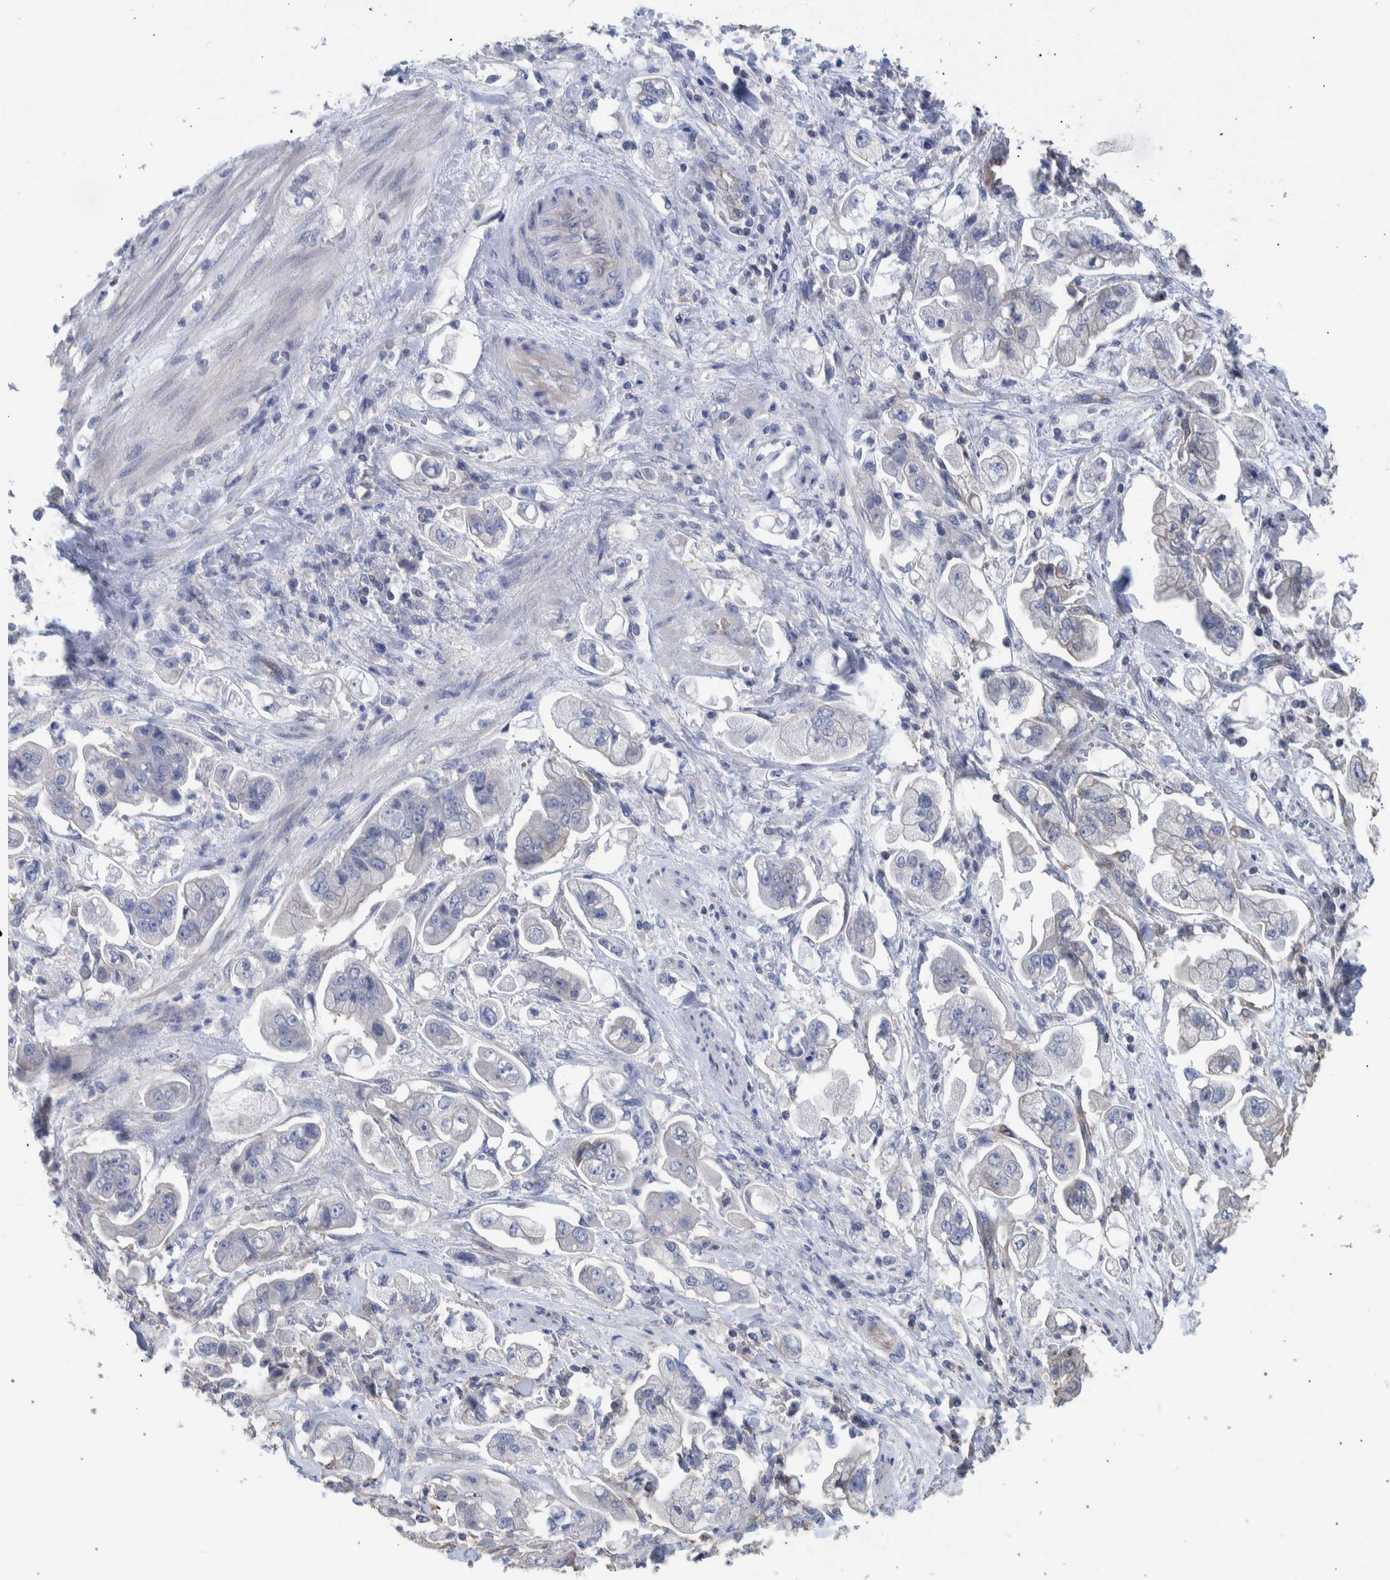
{"staining": {"intensity": "negative", "quantity": "none", "location": "none"}, "tissue": "stomach cancer", "cell_type": "Tumor cells", "image_type": "cancer", "snomed": [{"axis": "morphology", "description": "Adenocarcinoma, NOS"}, {"axis": "topography", "description": "Stomach"}], "caption": "This is an IHC photomicrograph of adenocarcinoma (stomach). There is no expression in tumor cells.", "gene": "PPP3CC", "patient": {"sex": "male", "age": 62}}